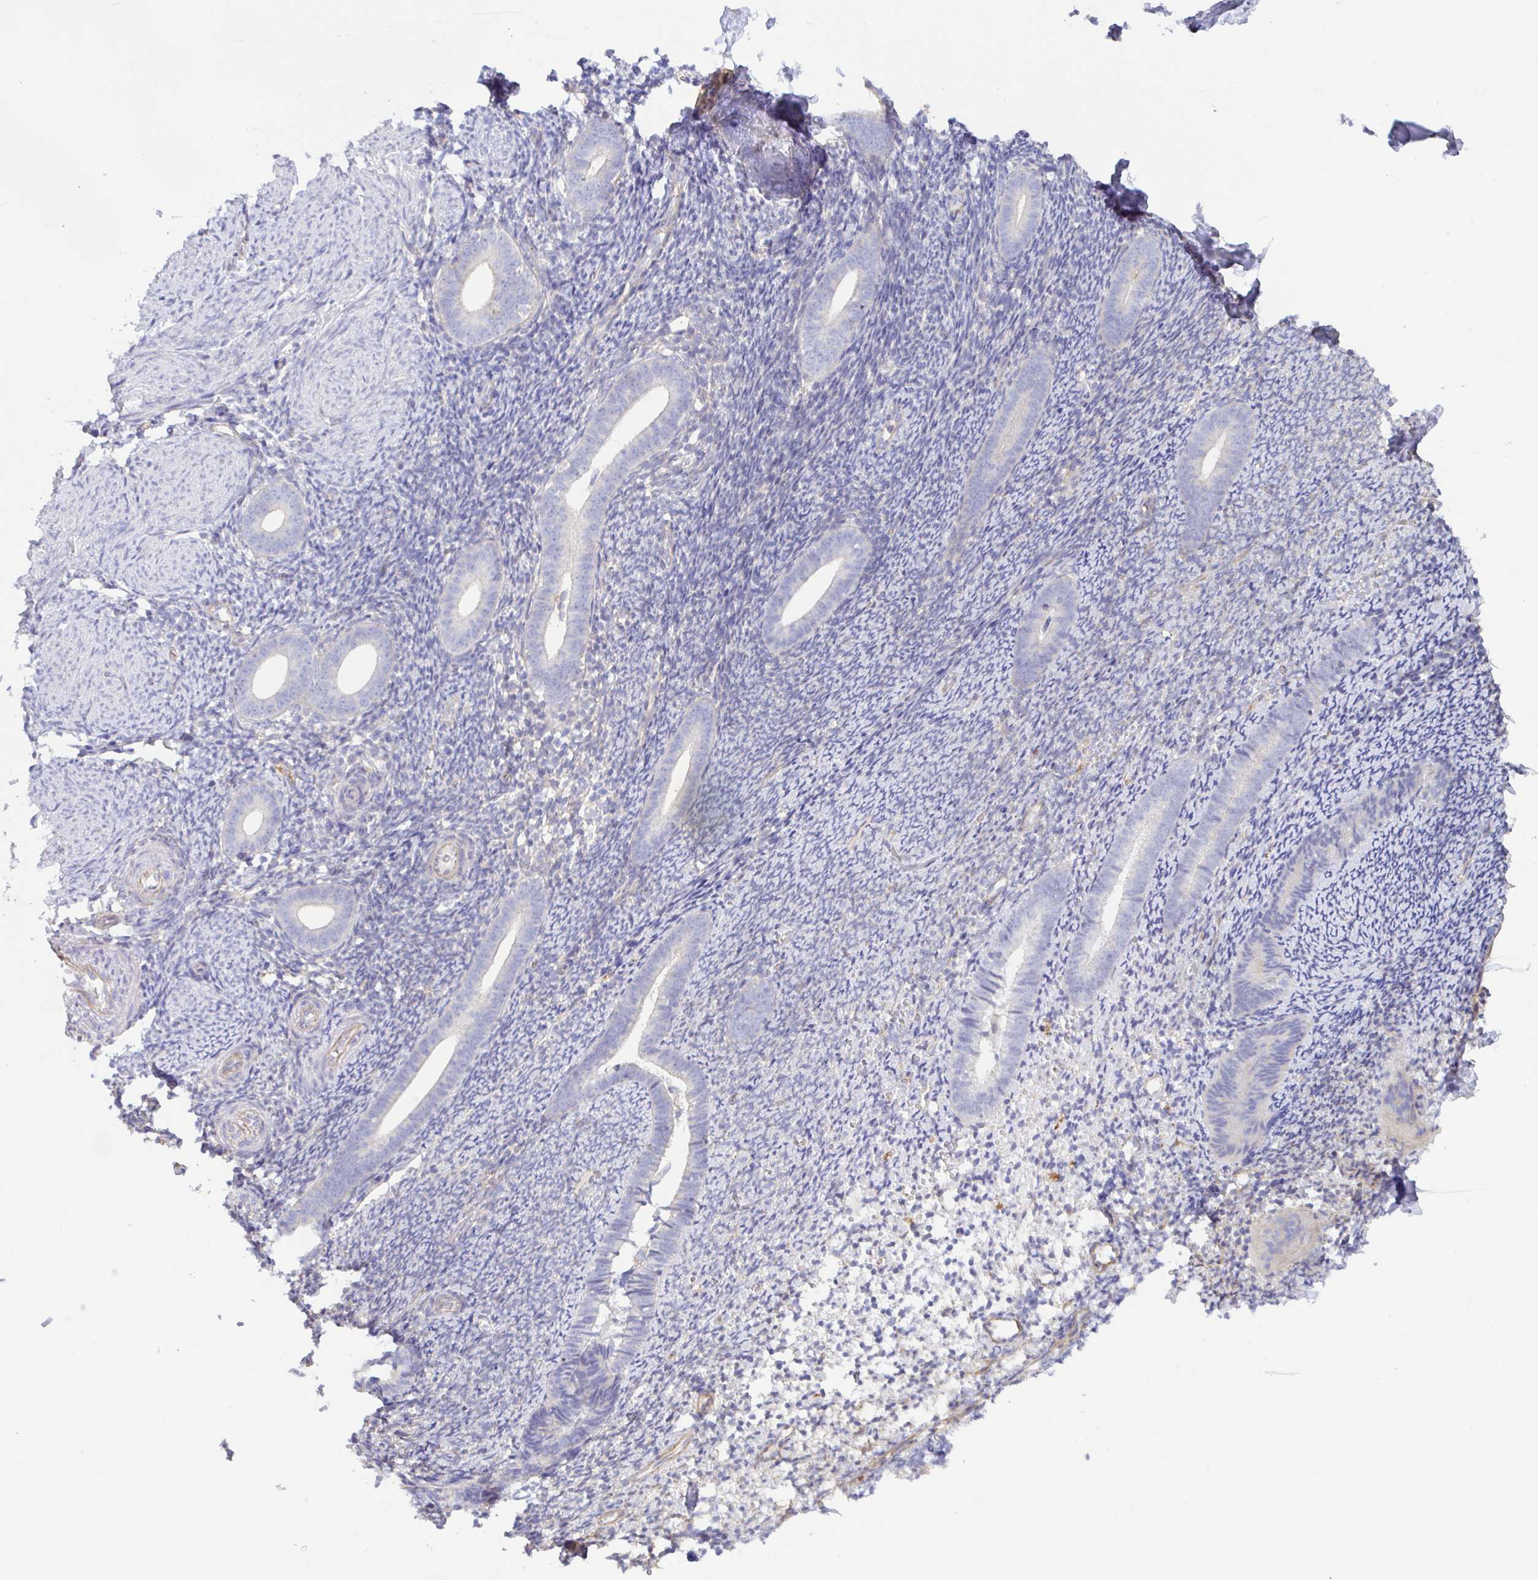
{"staining": {"intensity": "negative", "quantity": "none", "location": "none"}, "tissue": "endometrium", "cell_type": "Cells in endometrial stroma", "image_type": "normal", "snomed": [{"axis": "morphology", "description": "Normal tissue, NOS"}, {"axis": "topography", "description": "Endometrium"}], "caption": "High magnification brightfield microscopy of normal endometrium stained with DAB (brown) and counterstained with hematoxylin (blue): cells in endometrial stroma show no significant positivity. The staining was performed using DAB to visualize the protein expression in brown, while the nuclei were stained in blue with hematoxylin (Magnification: 20x).", "gene": "PLCD4", "patient": {"sex": "female", "age": 39}}